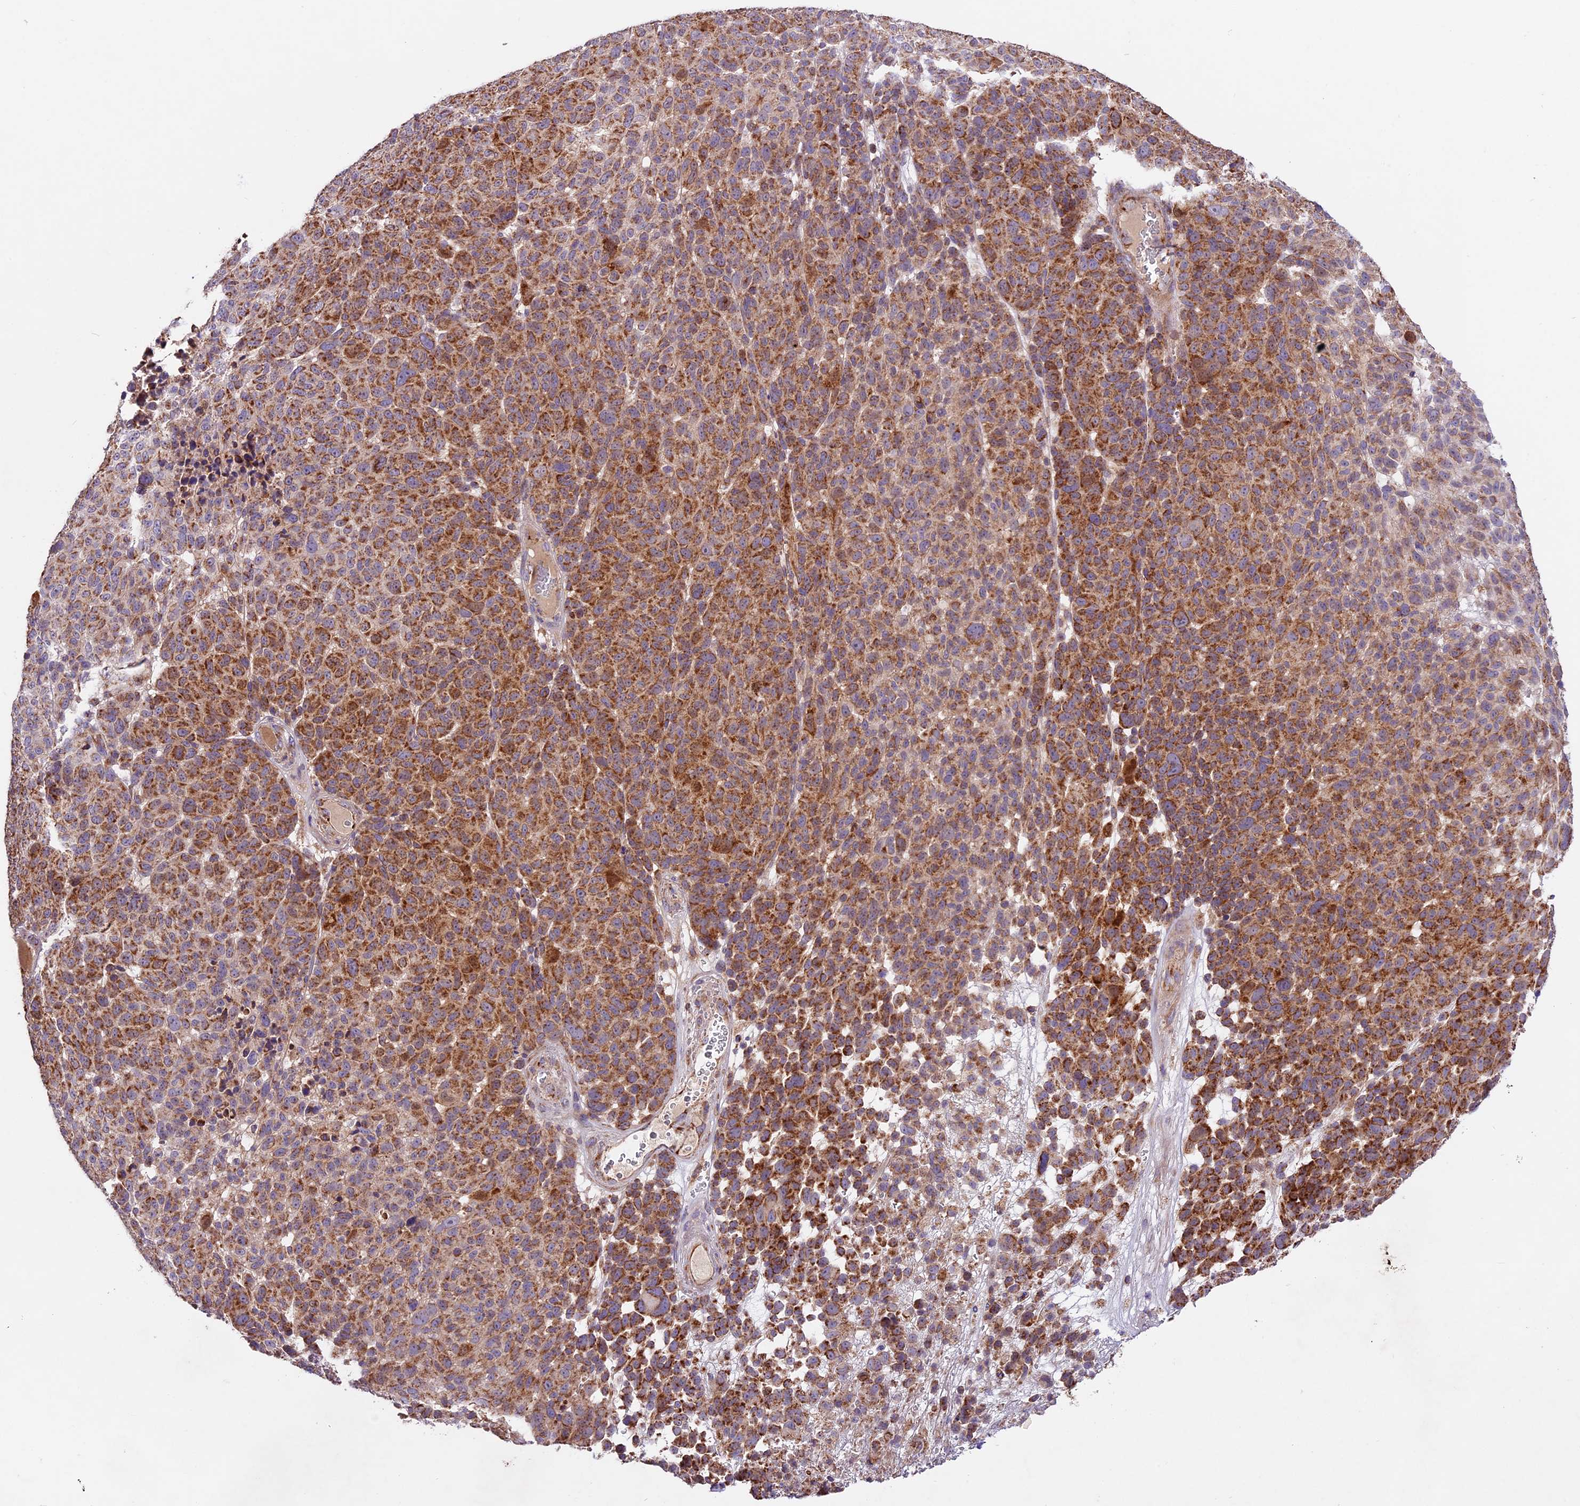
{"staining": {"intensity": "strong", "quantity": ">75%", "location": "cytoplasmic/membranous"}, "tissue": "melanoma", "cell_type": "Tumor cells", "image_type": "cancer", "snomed": [{"axis": "morphology", "description": "Malignant melanoma, NOS"}, {"axis": "topography", "description": "Skin"}], "caption": "Immunohistochemical staining of malignant melanoma reveals high levels of strong cytoplasmic/membranous protein positivity in about >75% of tumor cells.", "gene": "NDUFA8", "patient": {"sex": "male", "age": 49}}